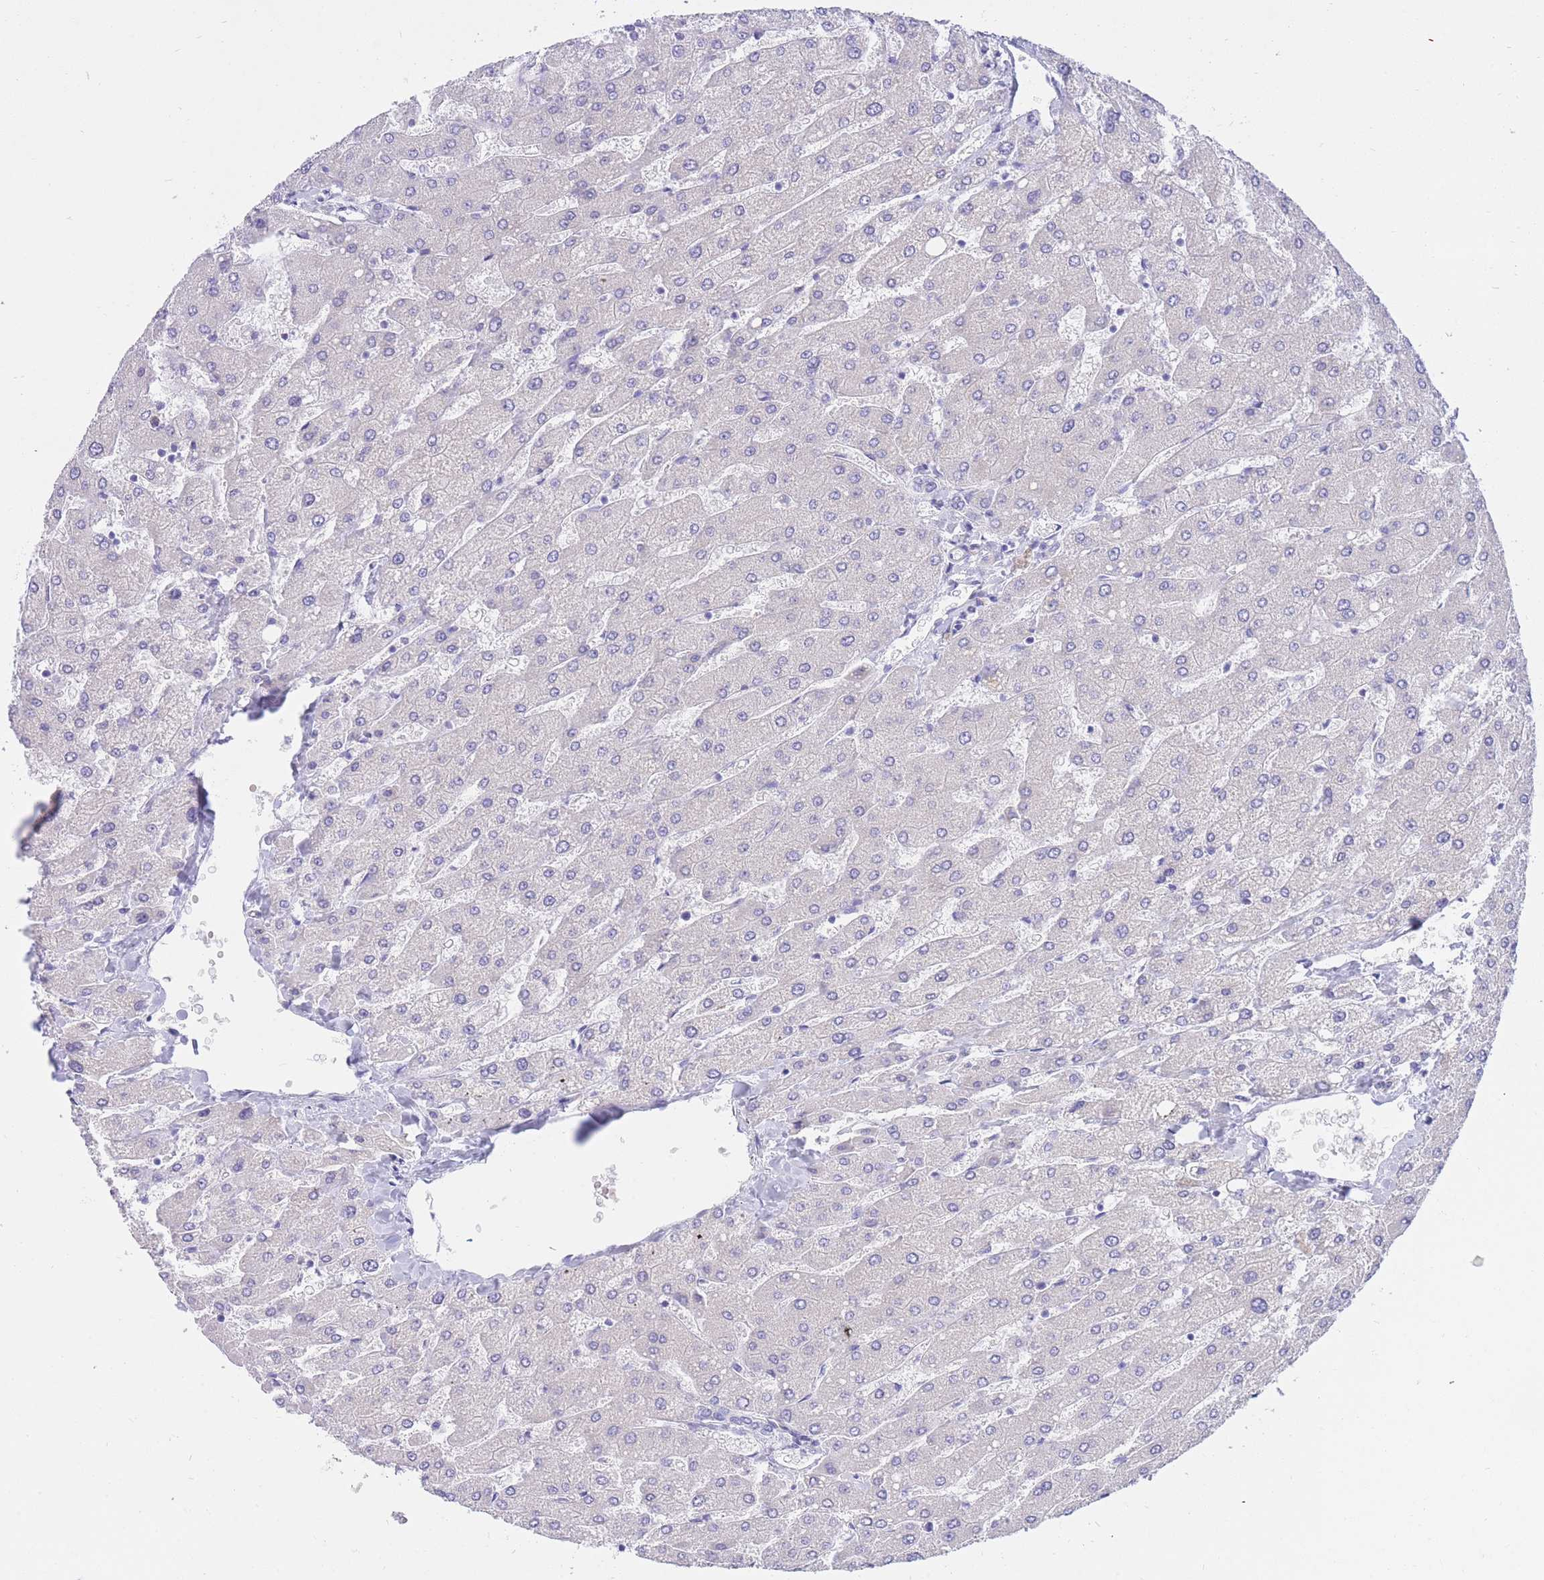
{"staining": {"intensity": "negative", "quantity": "none", "location": "none"}, "tissue": "liver", "cell_type": "Cholangiocytes", "image_type": "normal", "snomed": [{"axis": "morphology", "description": "Normal tissue, NOS"}, {"axis": "topography", "description": "Liver"}], "caption": "Liver stained for a protein using immunohistochemistry reveals no positivity cholangiocytes.", "gene": "SSUH2", "patient": {"sex": "male", "age": 55}}